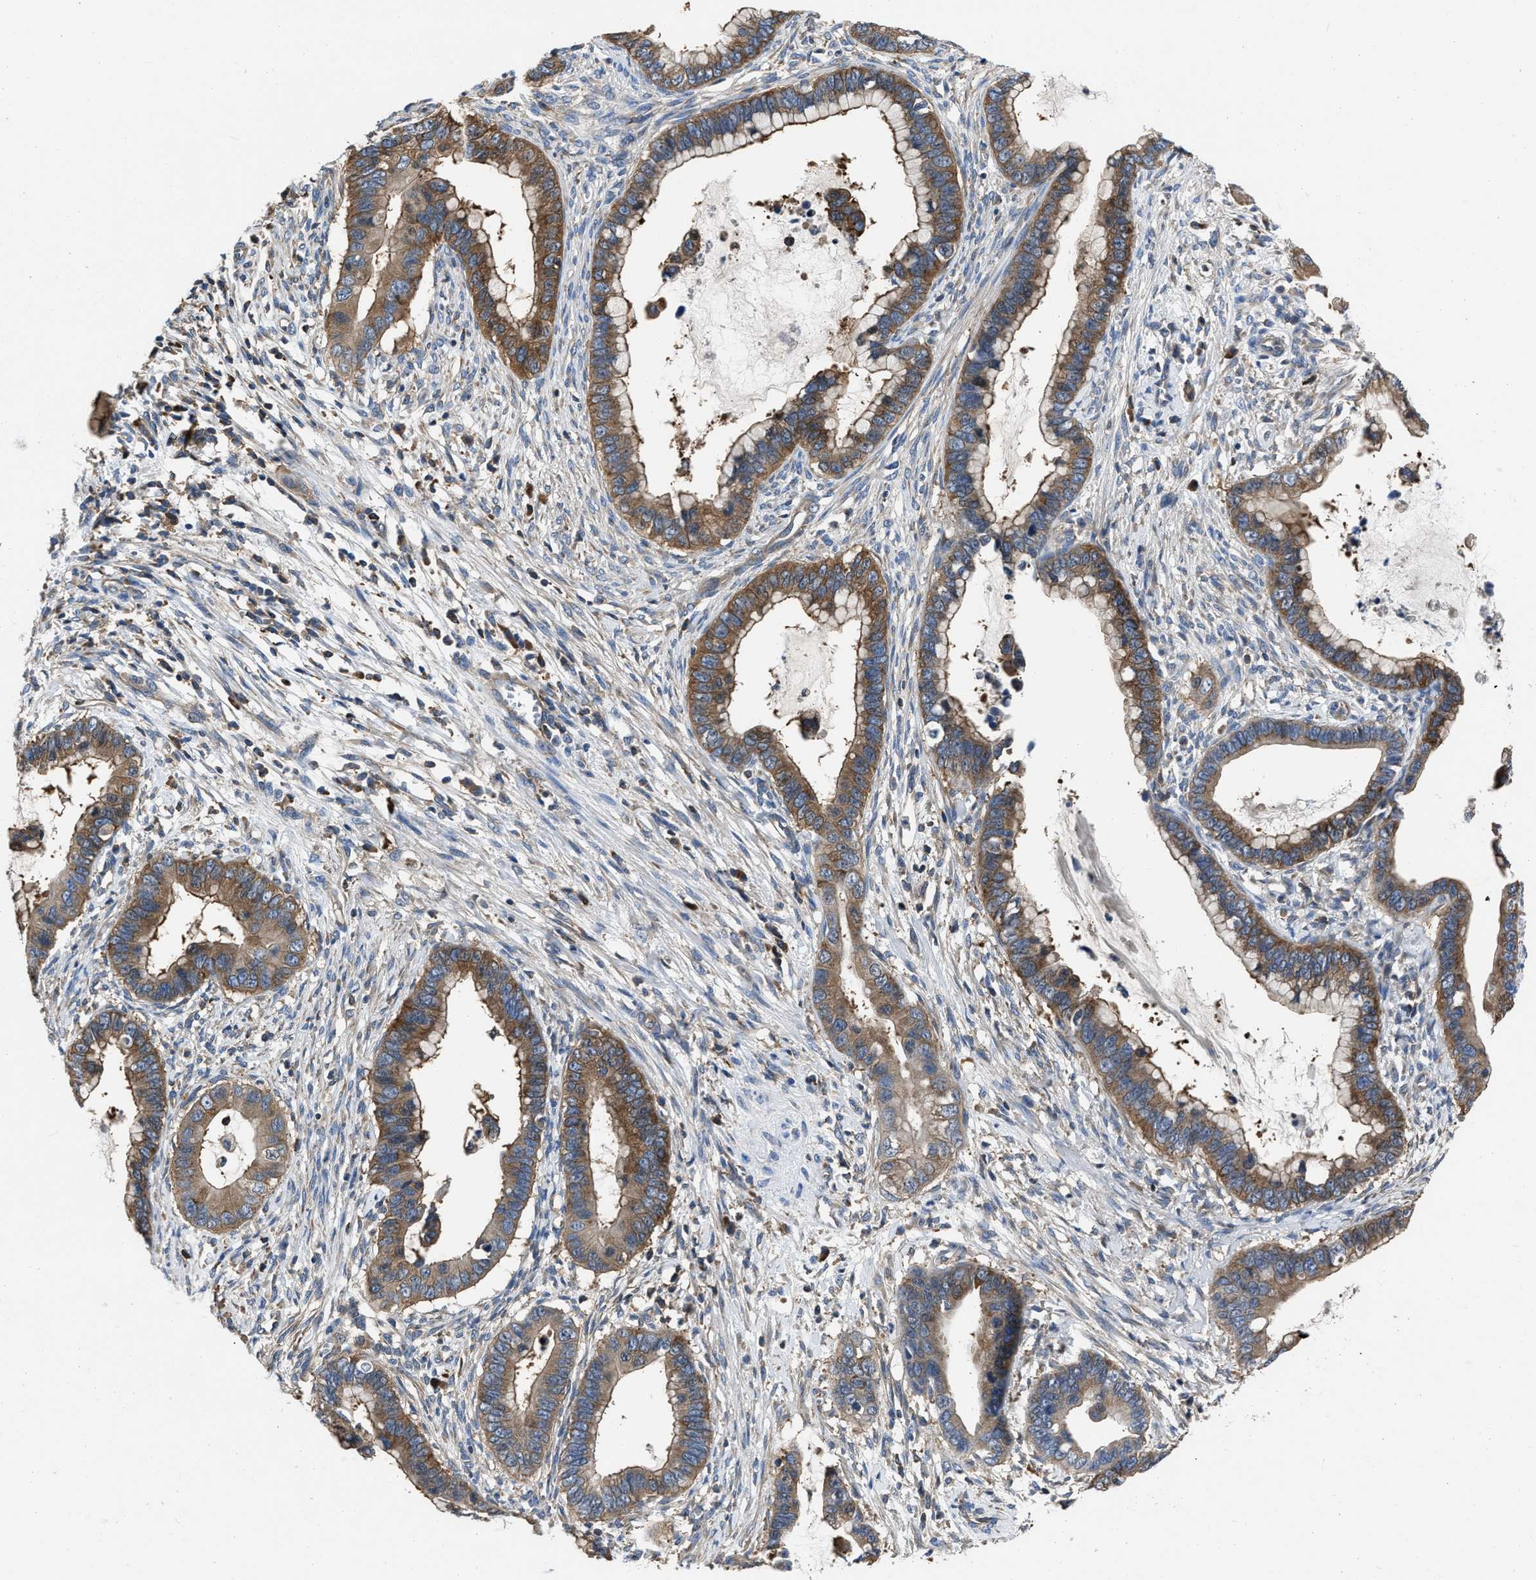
{"staining": {"intensity": "moderate", "quantity": ">75%", "location": "cytoplasmic/membranous"}, "tissue": "cervical cancer", "cell_type": "Tumor cells", "image_type": "cancer", "snomed": [{"axis": "morphology", "description": "Adenocarcinoma, NOS"}, {"axis": "topography", "description": "Cervix"}], "caption": "High-magnification brightfield microscopy of cervical adenocarcinoma stained with DAB (3,3'-diaminobenzidine) (brown) and counterstained with hematoxylin (blue). tumor cells exhibit moderate cytoplasmic/membranous staining is seen in approximately>75% of cells. (Stains: DAB (3,3'-diaminobenzidine) in brown, nuclei in blue, Microscopy: brightfield microscopy at high magnification).", "gene": "YARS1", "patient": {"sex": "female", "age": 44}}